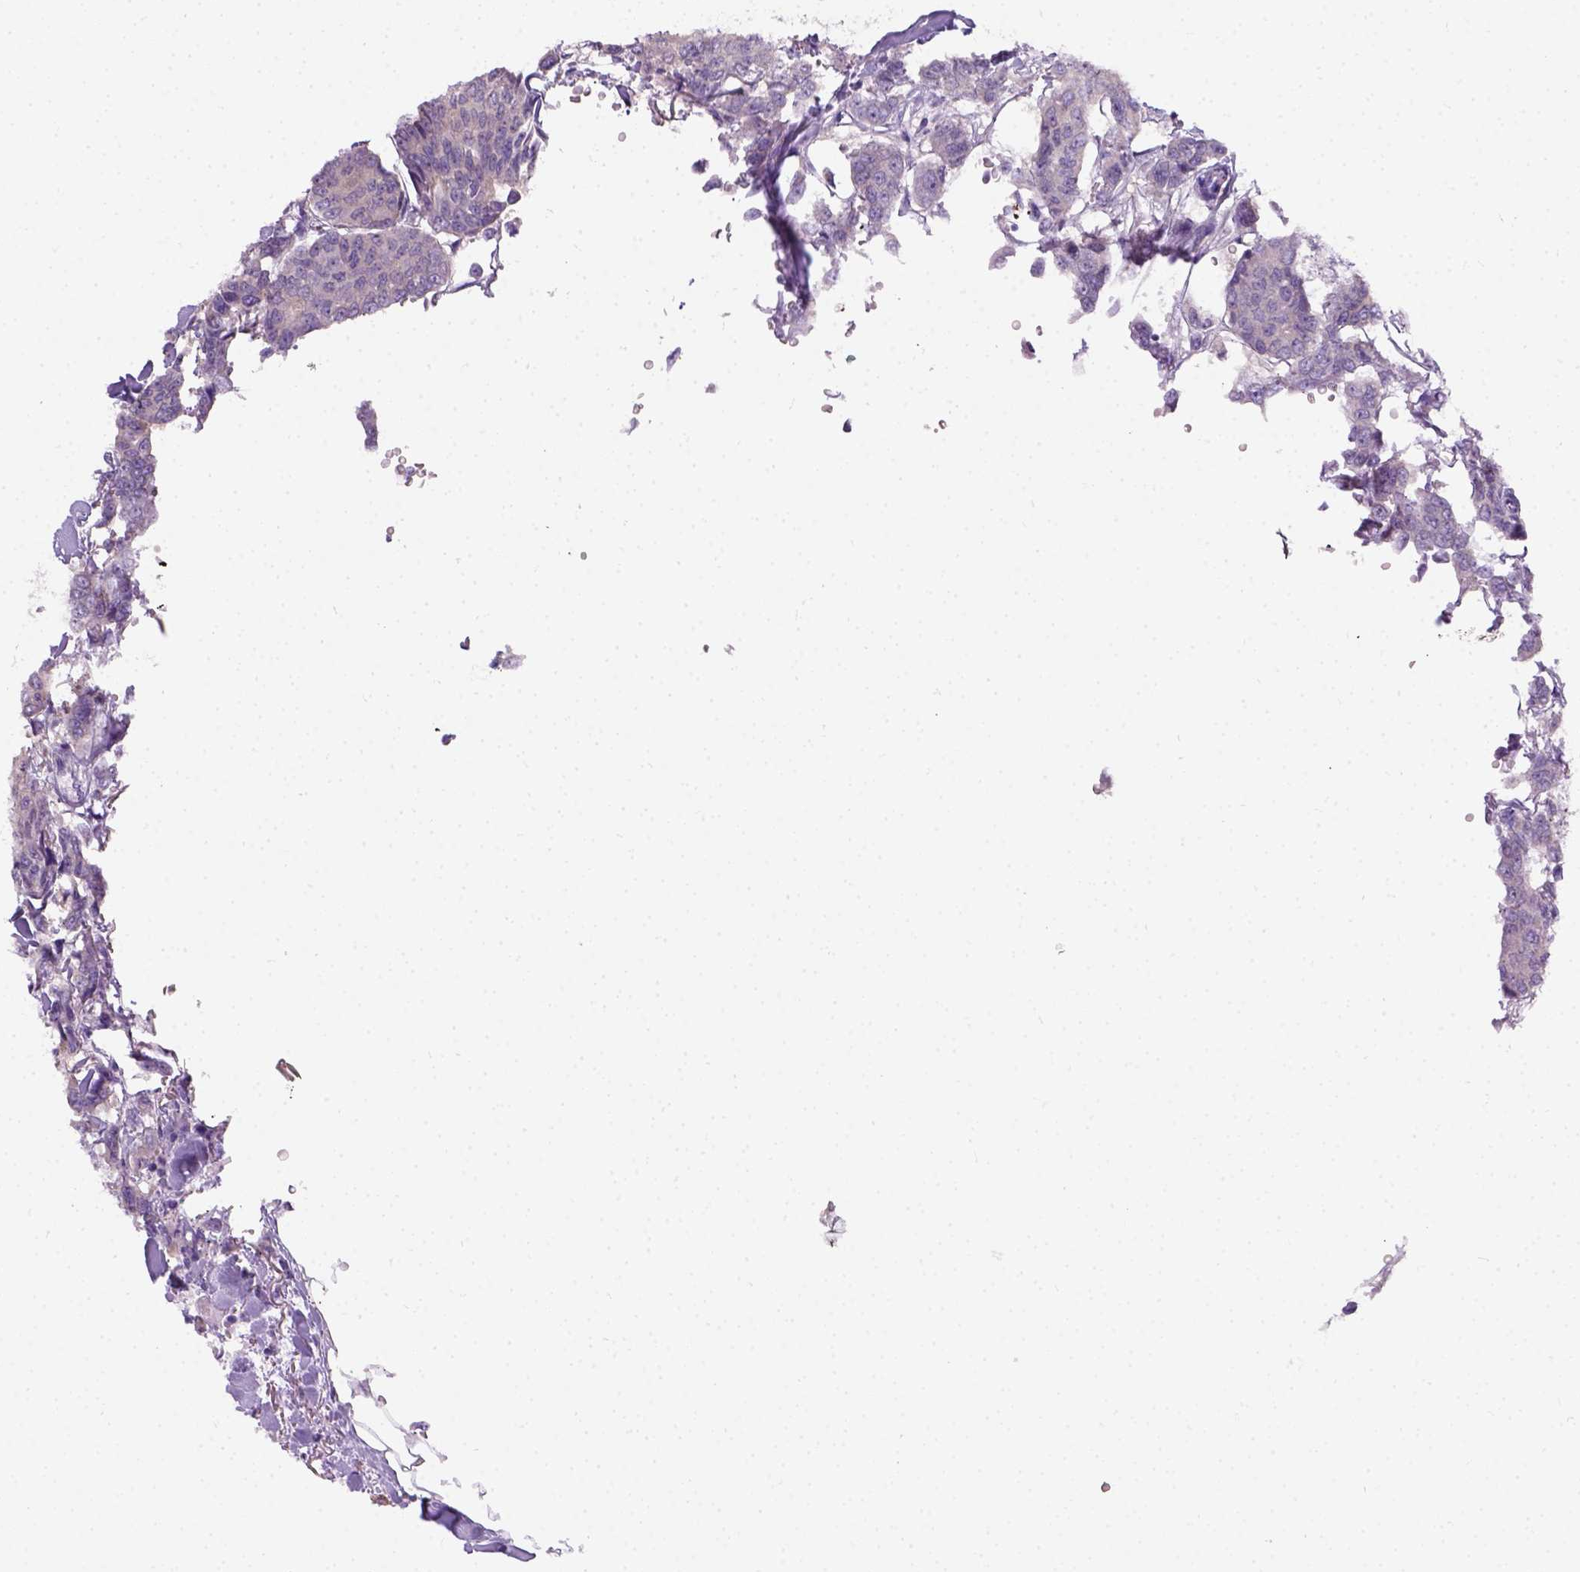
{"staining": {"intensity": "negative", "quantity": "none", "location": "none"}, "tissue": "breast cancer", "cell_type": "Tumor cells", "image_type": "cancer", "snomed": [{"axis": "morphology", "description": "Duct carcinoma"}, {"axis": "topography", "description": "Breast"}], "caption": "Photomicrograph shows no significant protein staining in tumor cells of invasive ductal carcinoma (breast). Brightfield microscopy of immunohistochemistry stained with DAB (brown) and hematoxylin (blue), captured at high magnification.", "gene": "C20orf144", "patient": {"sex": "female", "age": 94}}